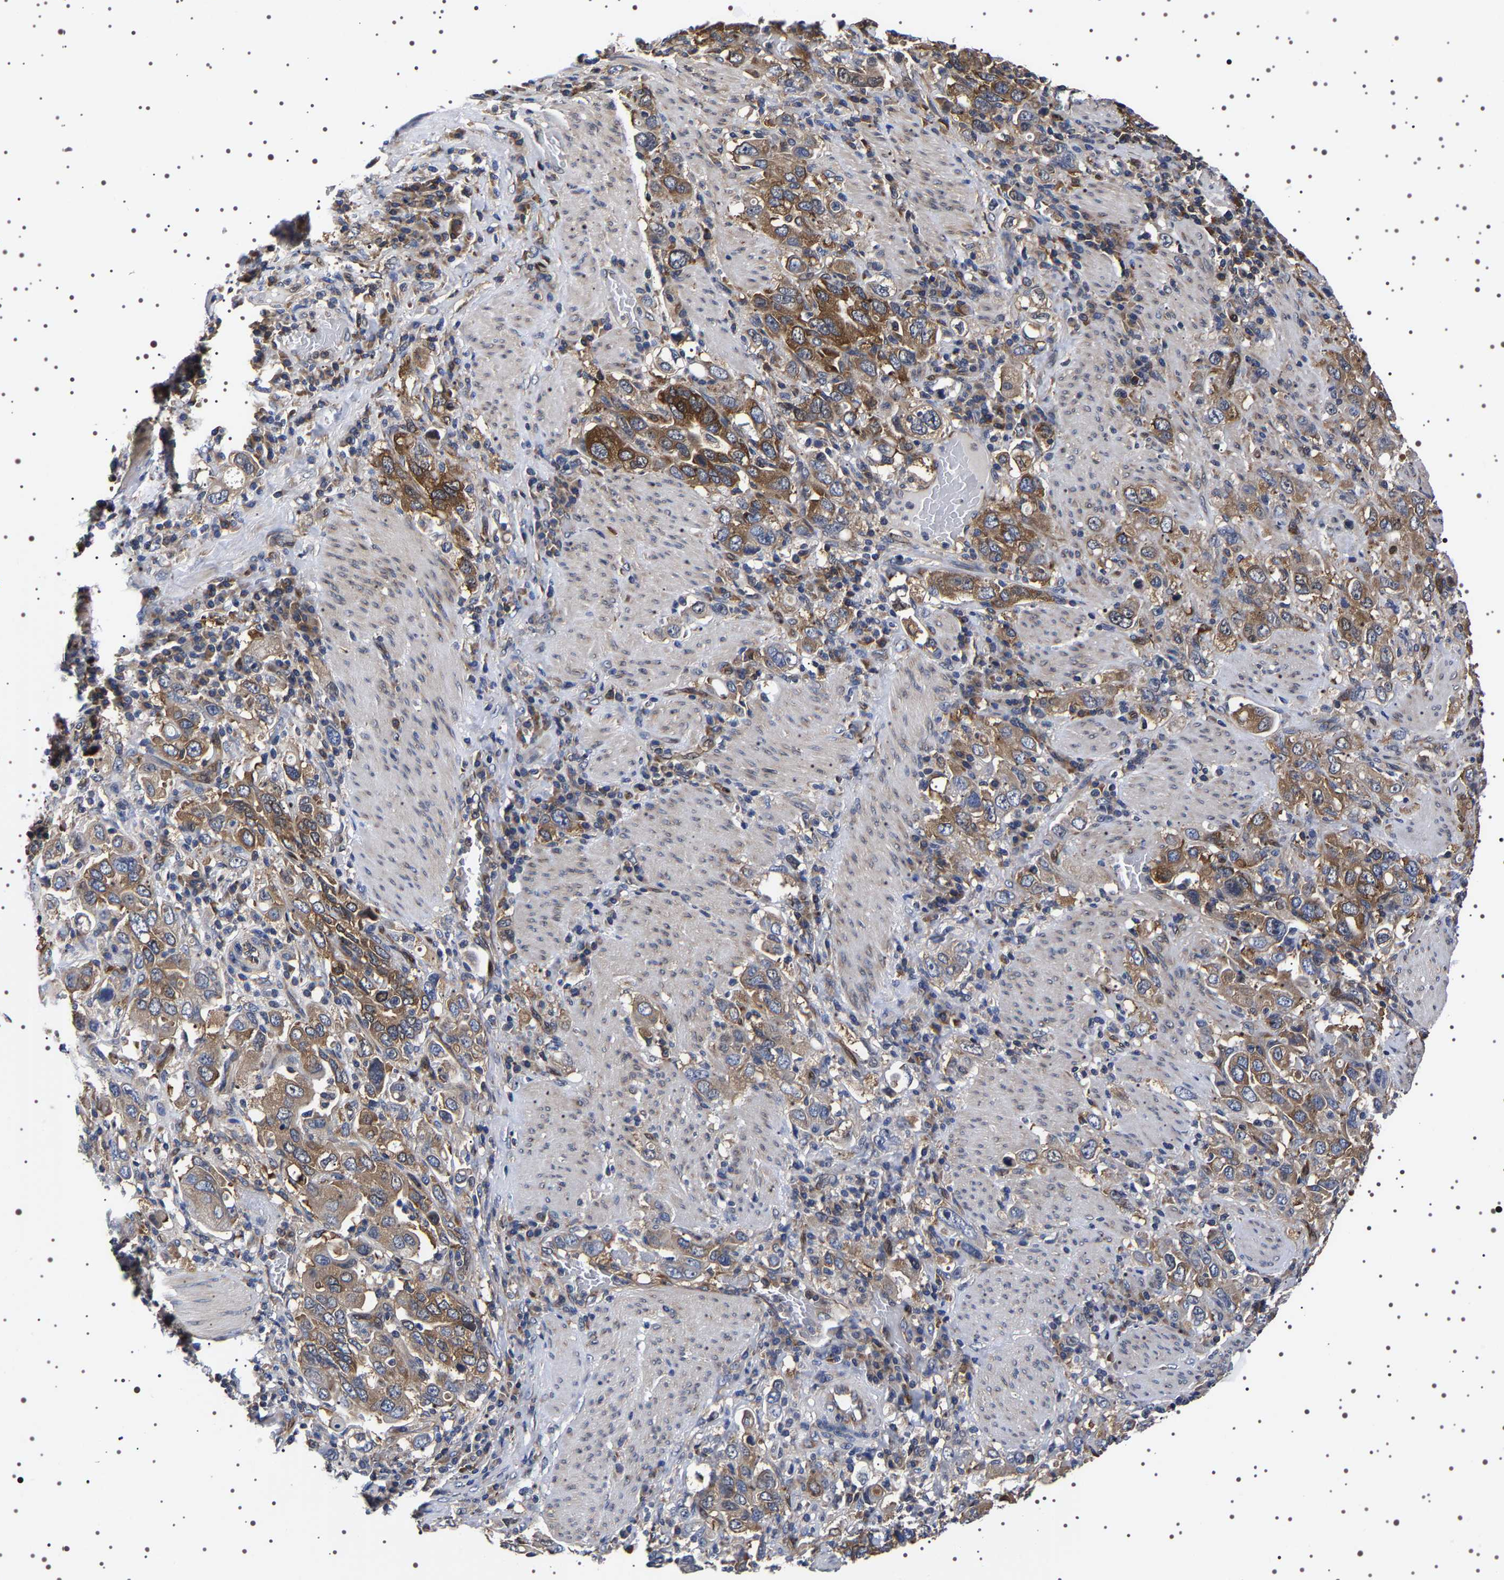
{"staining": {"intensity": "moderate", "quantity": ">75%", "location": "cytoplasmic/membranous"}, "tissue": "stomach cancer", "cell_type": "Tumor cells", "image_type": "cancer", "snomed": [{"axis": "morphology", "description": "Adenocarcinoma, NOS"}, {"axis": "topography", "description": "Stomach, upper"}], "caption": "IHC micrograph of neoplastic tissue: human stomach cancer stained using IHC reveals medium levels of moderate protein expression localized specifically in the cytoplasmic/membranous of tumor cells, appearing as a cytoplasmic/membranous brown color.", "gene": "DARS1", "patient": {"sex": "male", "age": 62}}